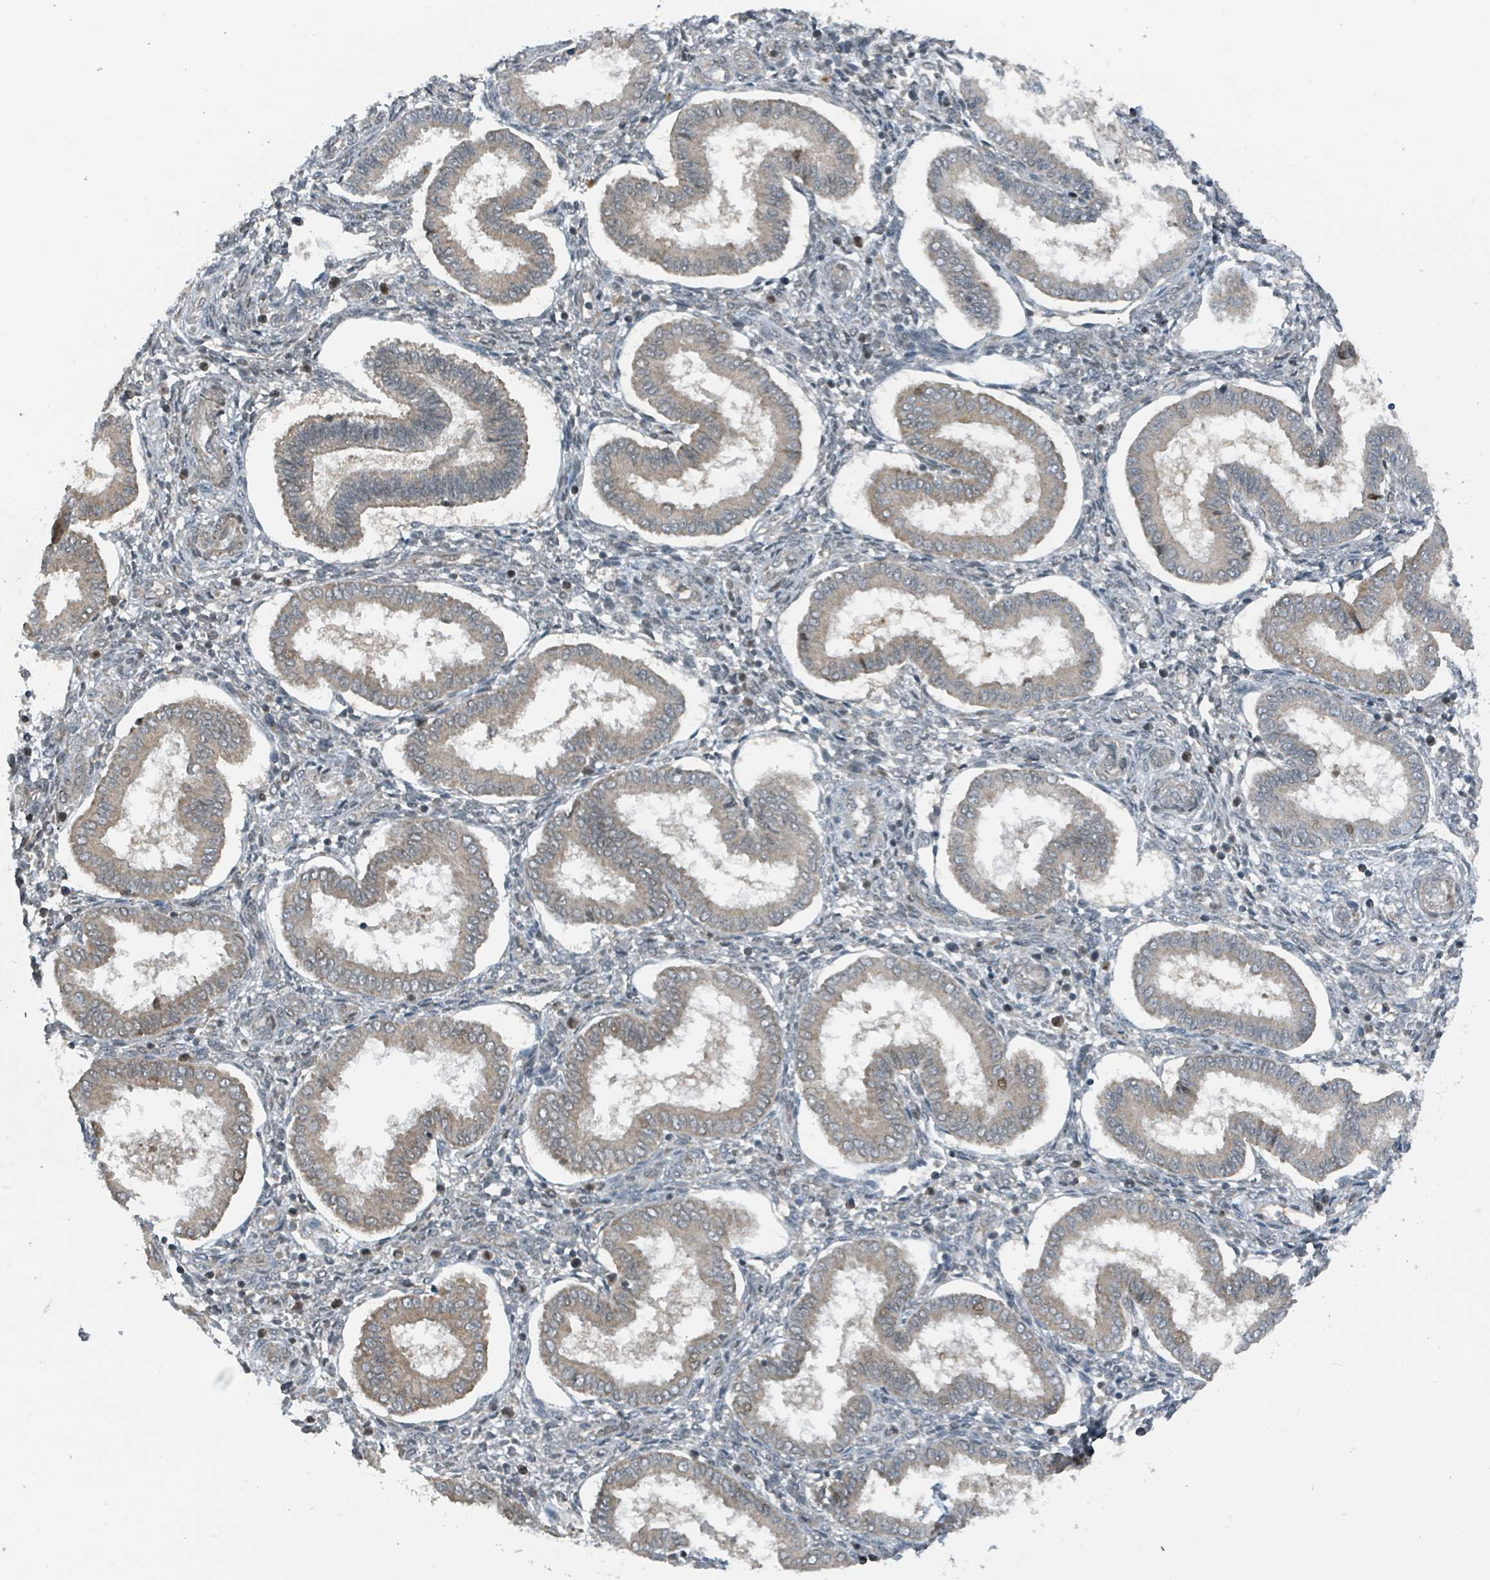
{"staining": {"intensity": "negative", "quantity": "none", "location": "none"}, "tissue": "endometrium", "cell_type": "Cells in endometrial stroma", "image_type": "normal", "snomed": [{"axis": "morphology", "description": "Normal tissue, NOS"}, {"axis": "topography", "description": "Endometrium"}], "caption": "Immunohistochemical staining of benign endometrium displays no significant expression in cells in endometrial stroma.", "gene": "PHIP", "patient": {"sex": "female", "age": 24}}